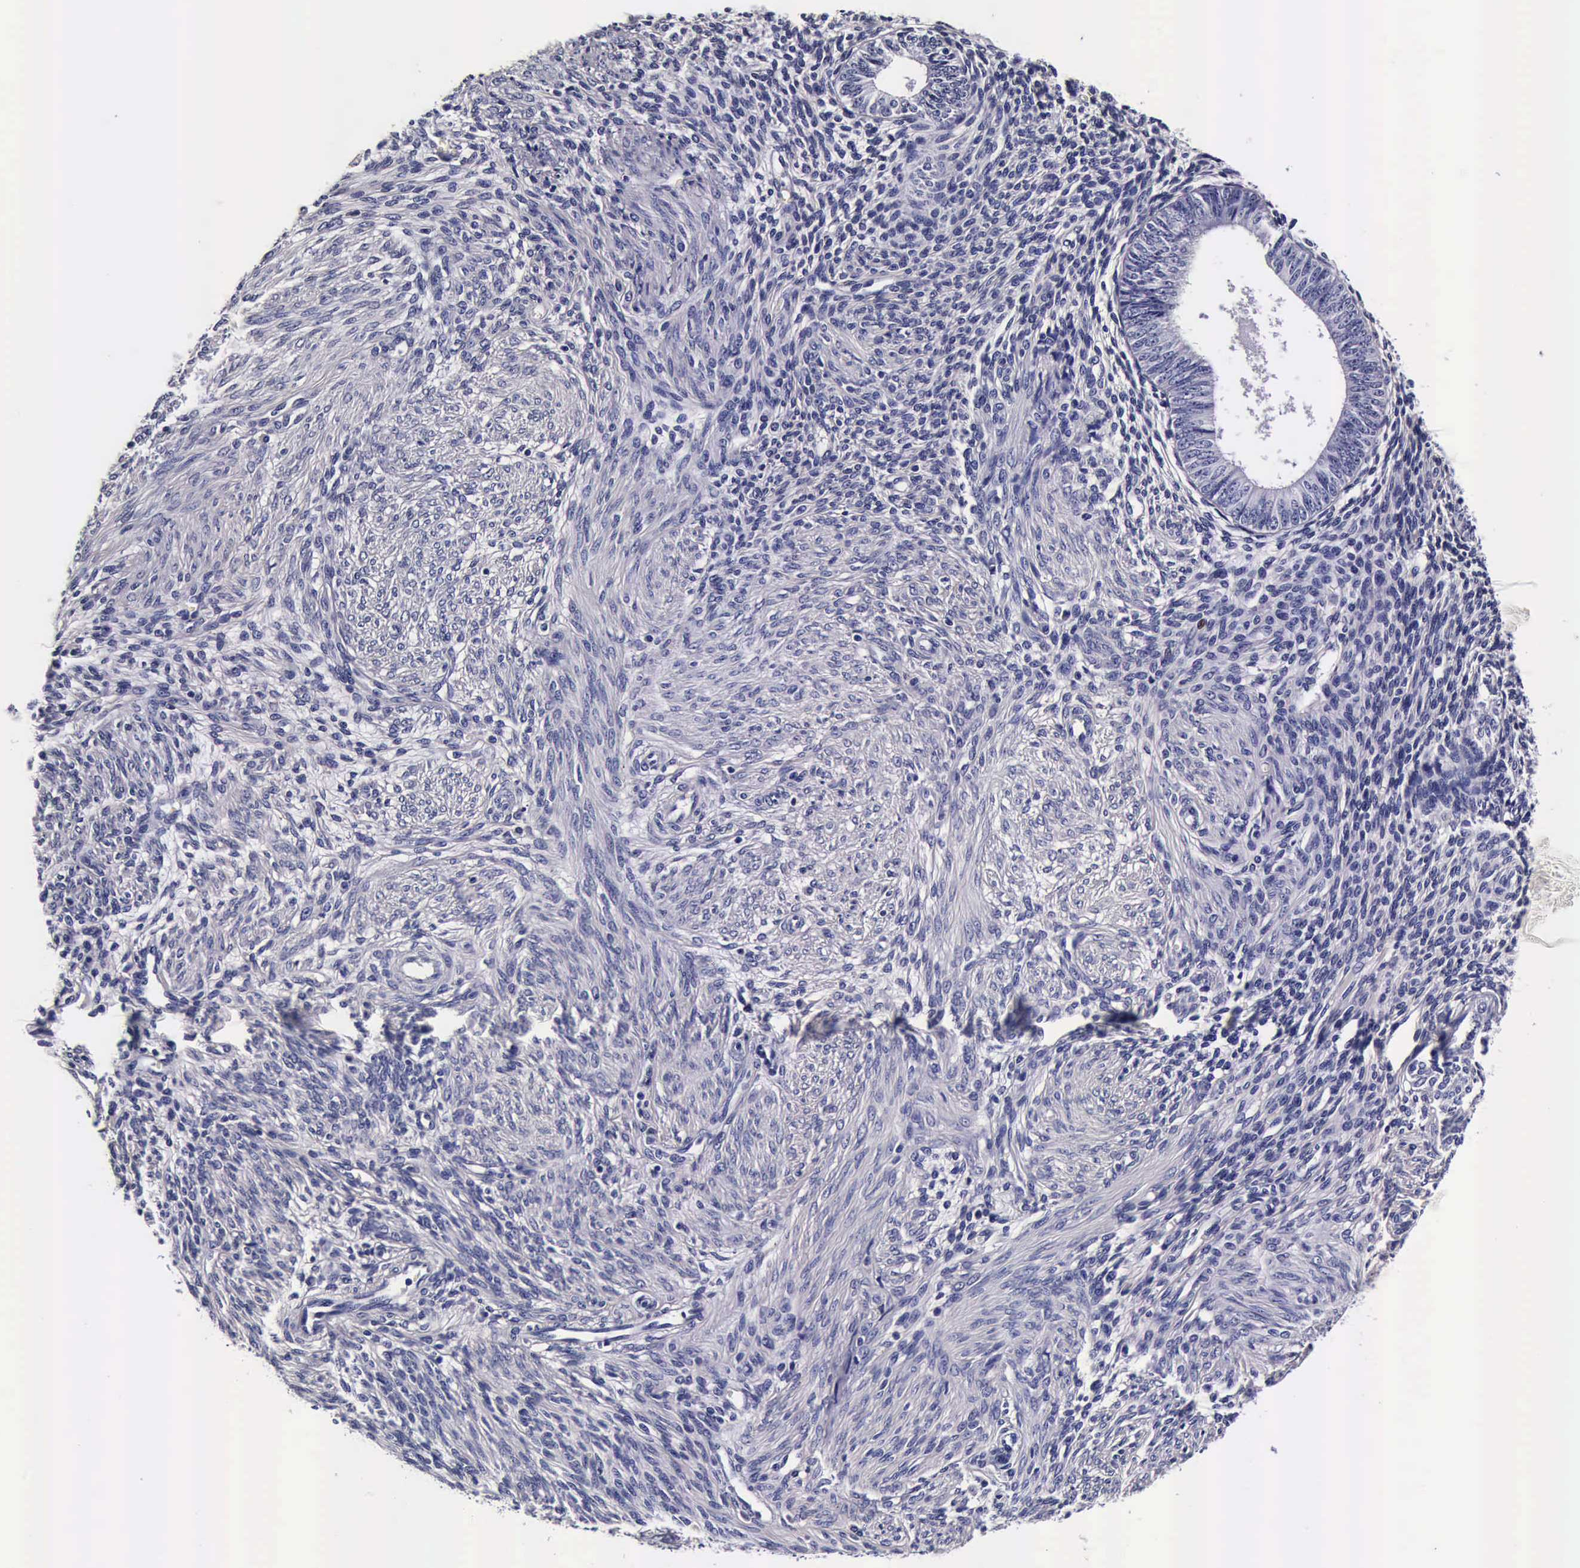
{"staining": {"intensity": "negative", "quantity": "none", "location": "none"}, "tissue": "endometrium", "cell_type": "Cells in endometrial stroma", "image_type": "normal", "snomed": [{"axis": "morphology", "description": "Normal tissue, NOS"}, {"axis": "topography", "description": "Endometrium"}], "caption": "A photomicrograph of human endometrium is negative for staining in cells in endometrial stroma. Brightfield microscopy of immunohistochemistry stained with DAB (3,3'-diaminobenzidine) (brown) and hematoxylin (blue), captured at high magnification.", "gene": "IAPP", "patient": {"sex": "female", "age": 82}}